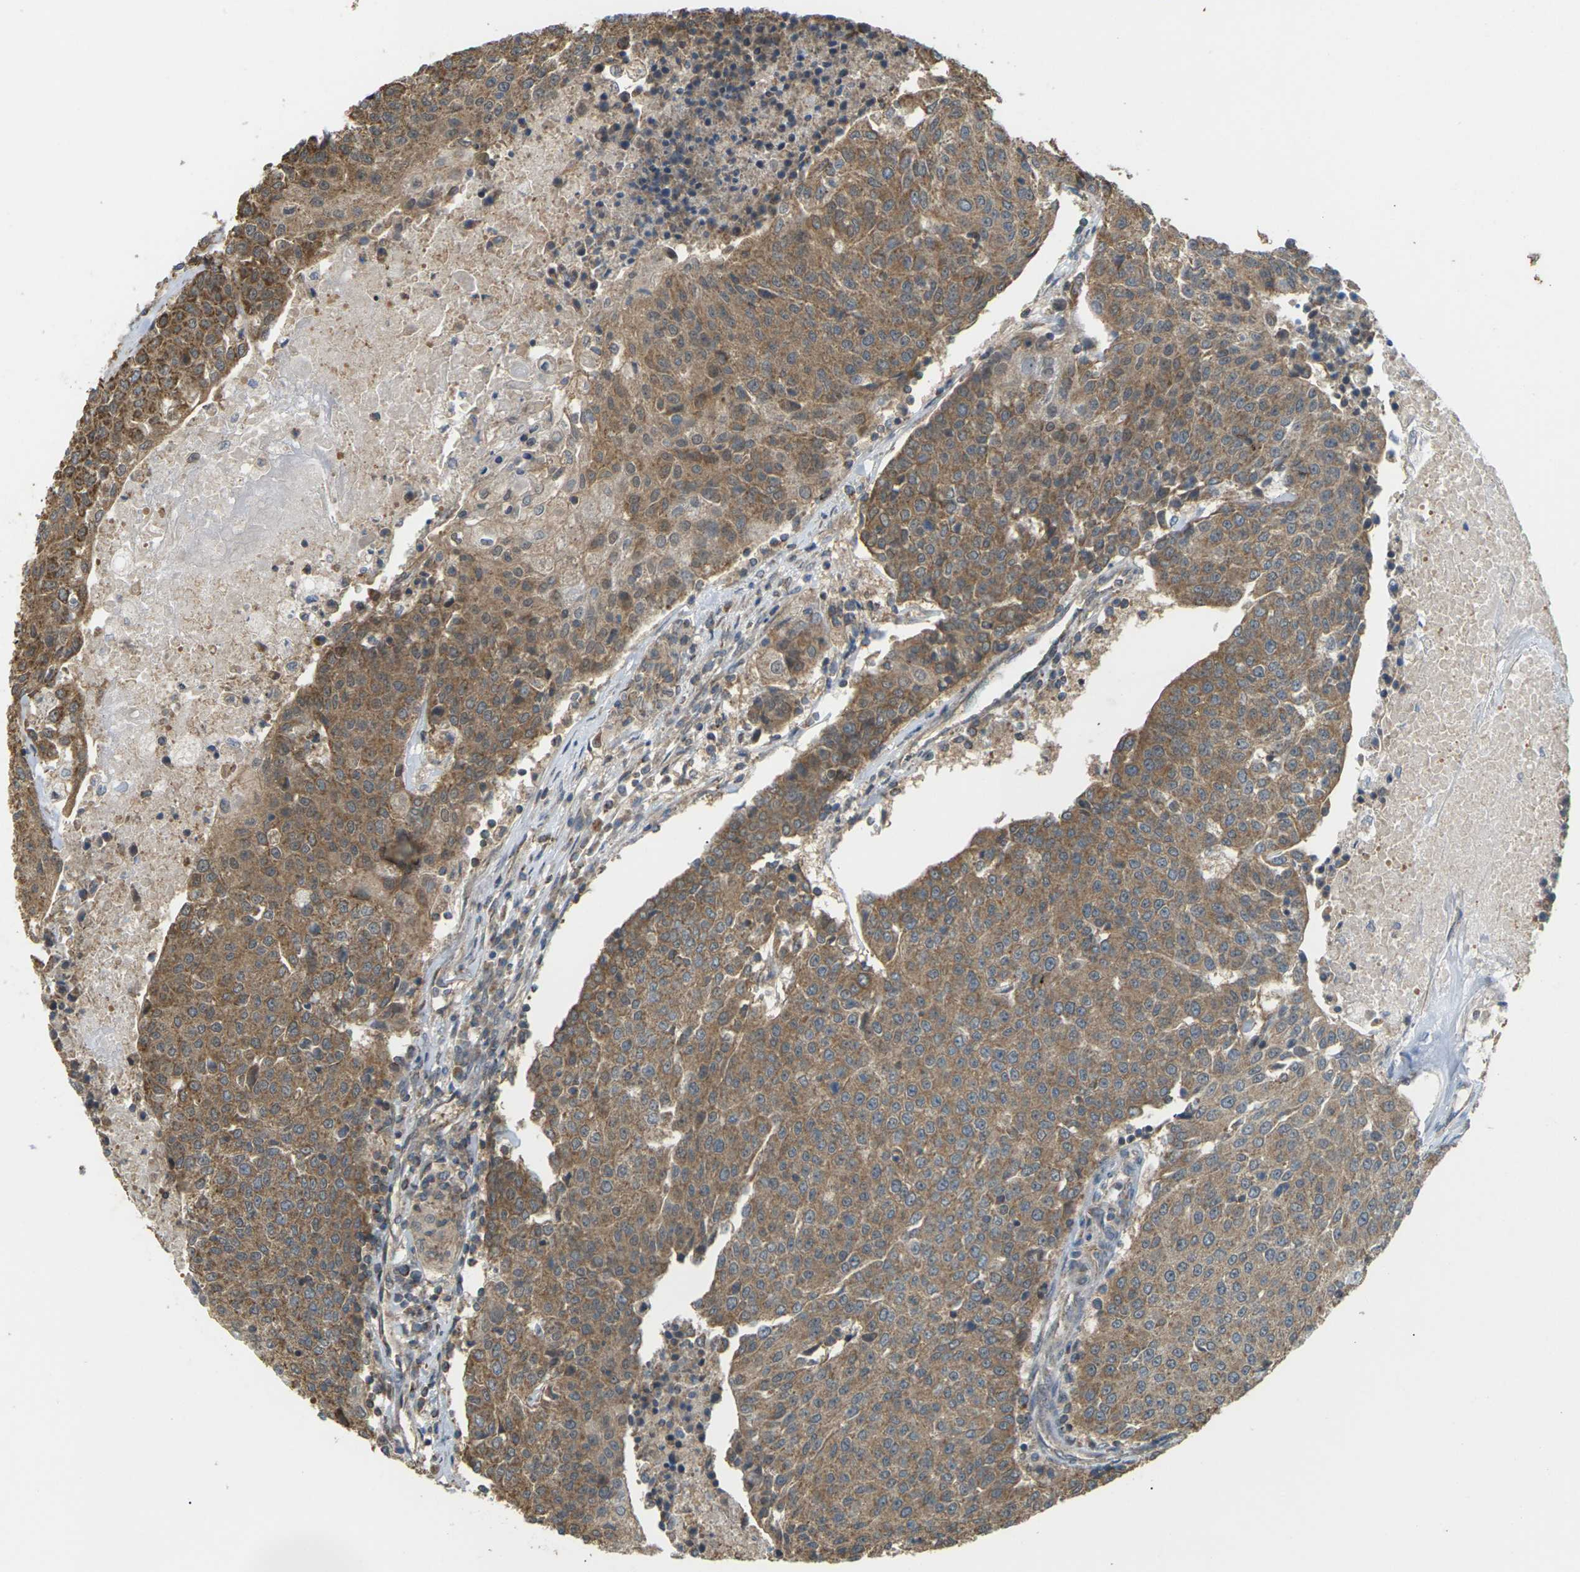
{"staining": {"intensity": "moderate", "quantity": ">75%", "location": "cytoplasmic/membranous"}, "tissue": "urothelial cancer", "cell_type": "Tumor cells", "image_type": "cancer", "snomed": [{"axis": "morphology", "description": "Urothelial carcinoma, High grade"}, {"axis": "topography", "description": "Urinary bladder"}], "caption": "Tumor cells show medium levels of moderate cytoplasmic/membranous expression in about >75% of cells in human urothelial carcinoma (high-grade). (DAB (3,3'-diaminobenzidine) IHC with brightfield microscopy, high magnification).", "gene": "KSR1", "patient": {"sex": "female", "age": 85}}